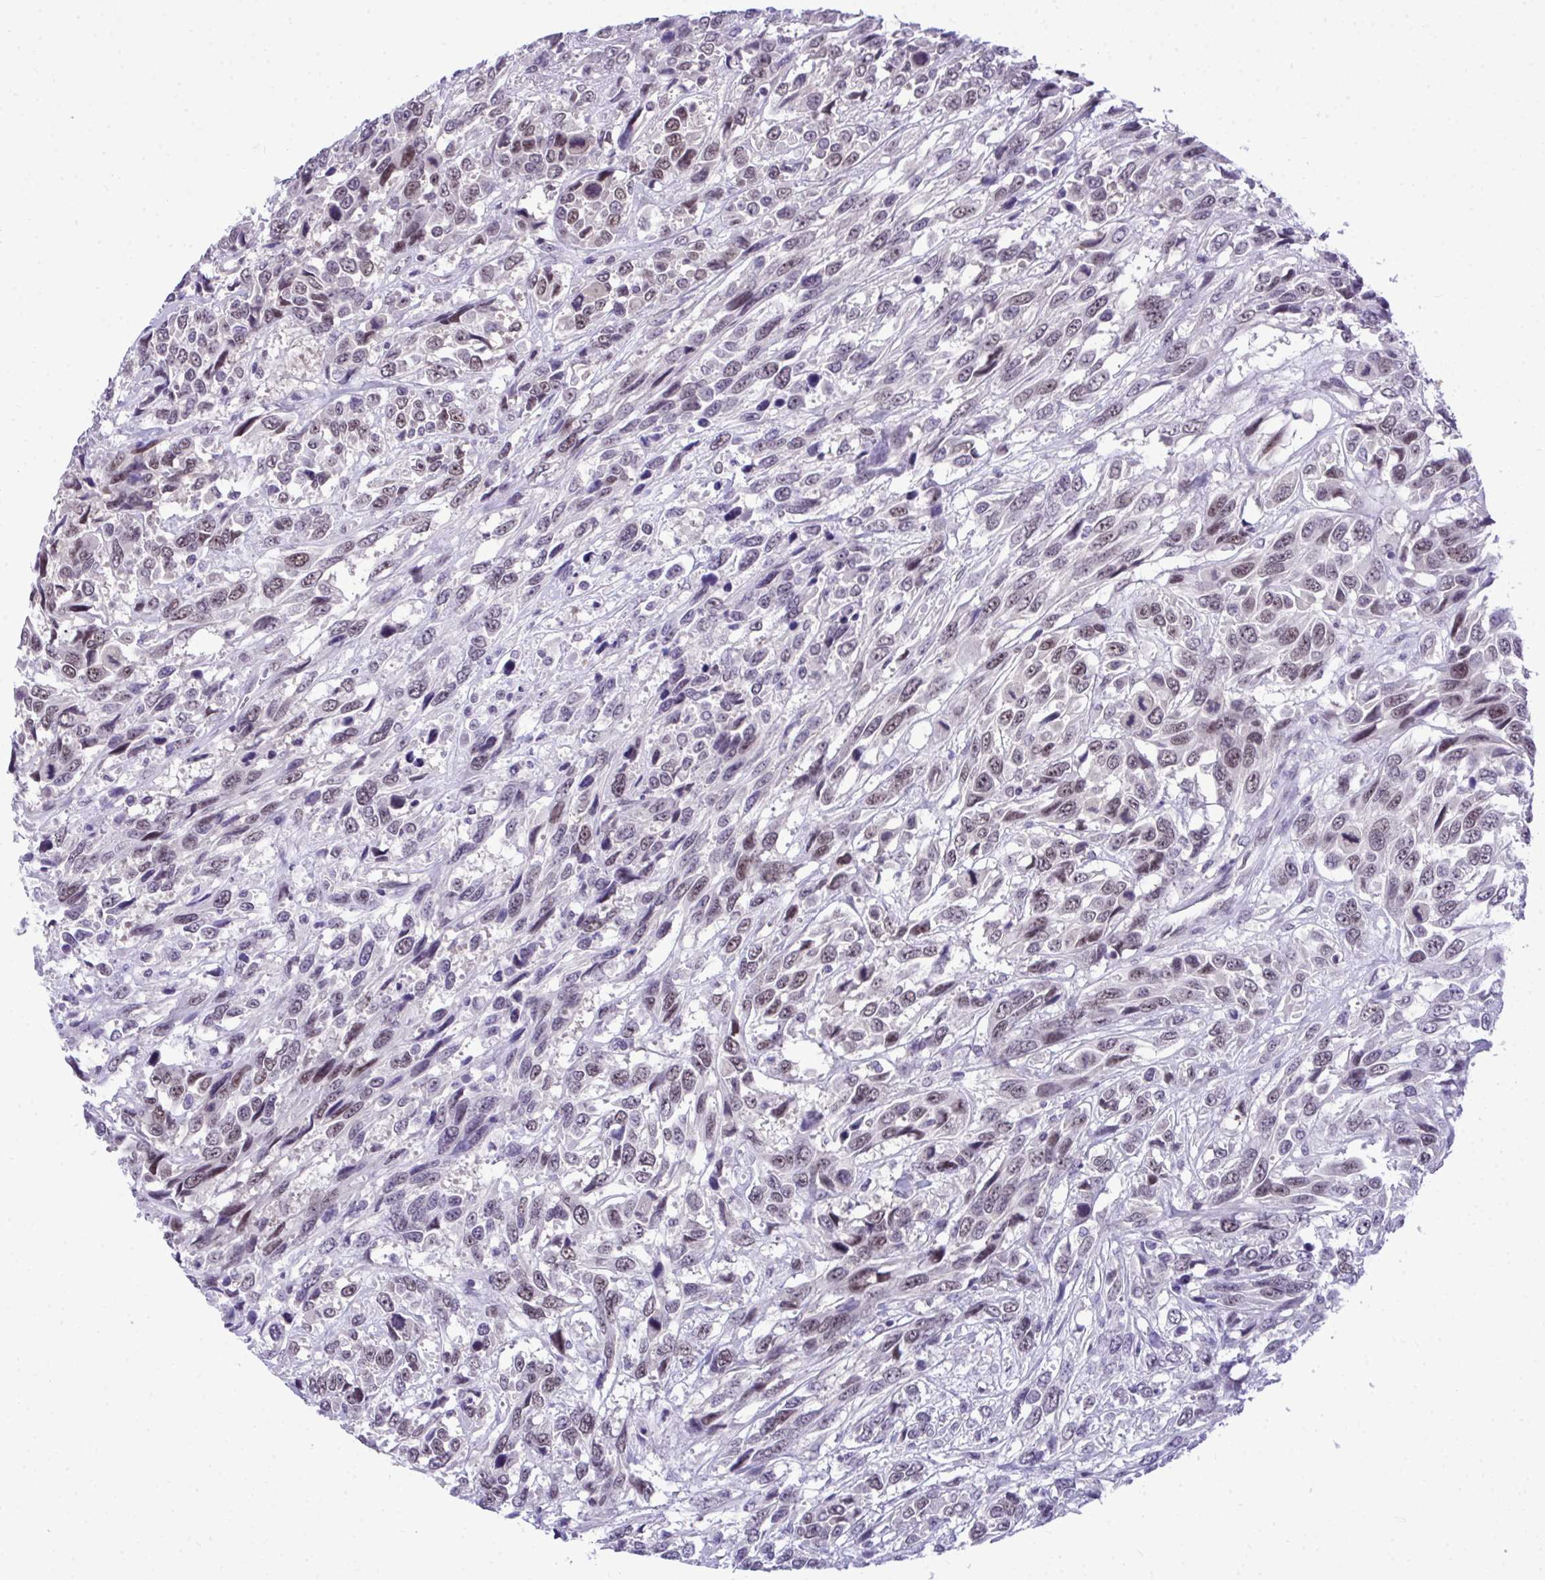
{"staining": {"intensity": "weak", "quantity": "25%-75%", "location": "nuclear"}, "tissue": "urothelial cancer", "cell_type": "Tumor cells", "image_type": "cancer", "snomed": [{"axis": "morphology", "description": "Urothelial carcinoma, High grade"}, {"axis": "topography", "description": "Urinary bladder"}], "caption": "About 25%-75% of tumor cells in urothelial cancer demonstrate weak nuclear protein expression as visualized by brown immunohistochemical staining.", "gene": "TEAD4", "patient": {"sex": "female", "age": 70}}